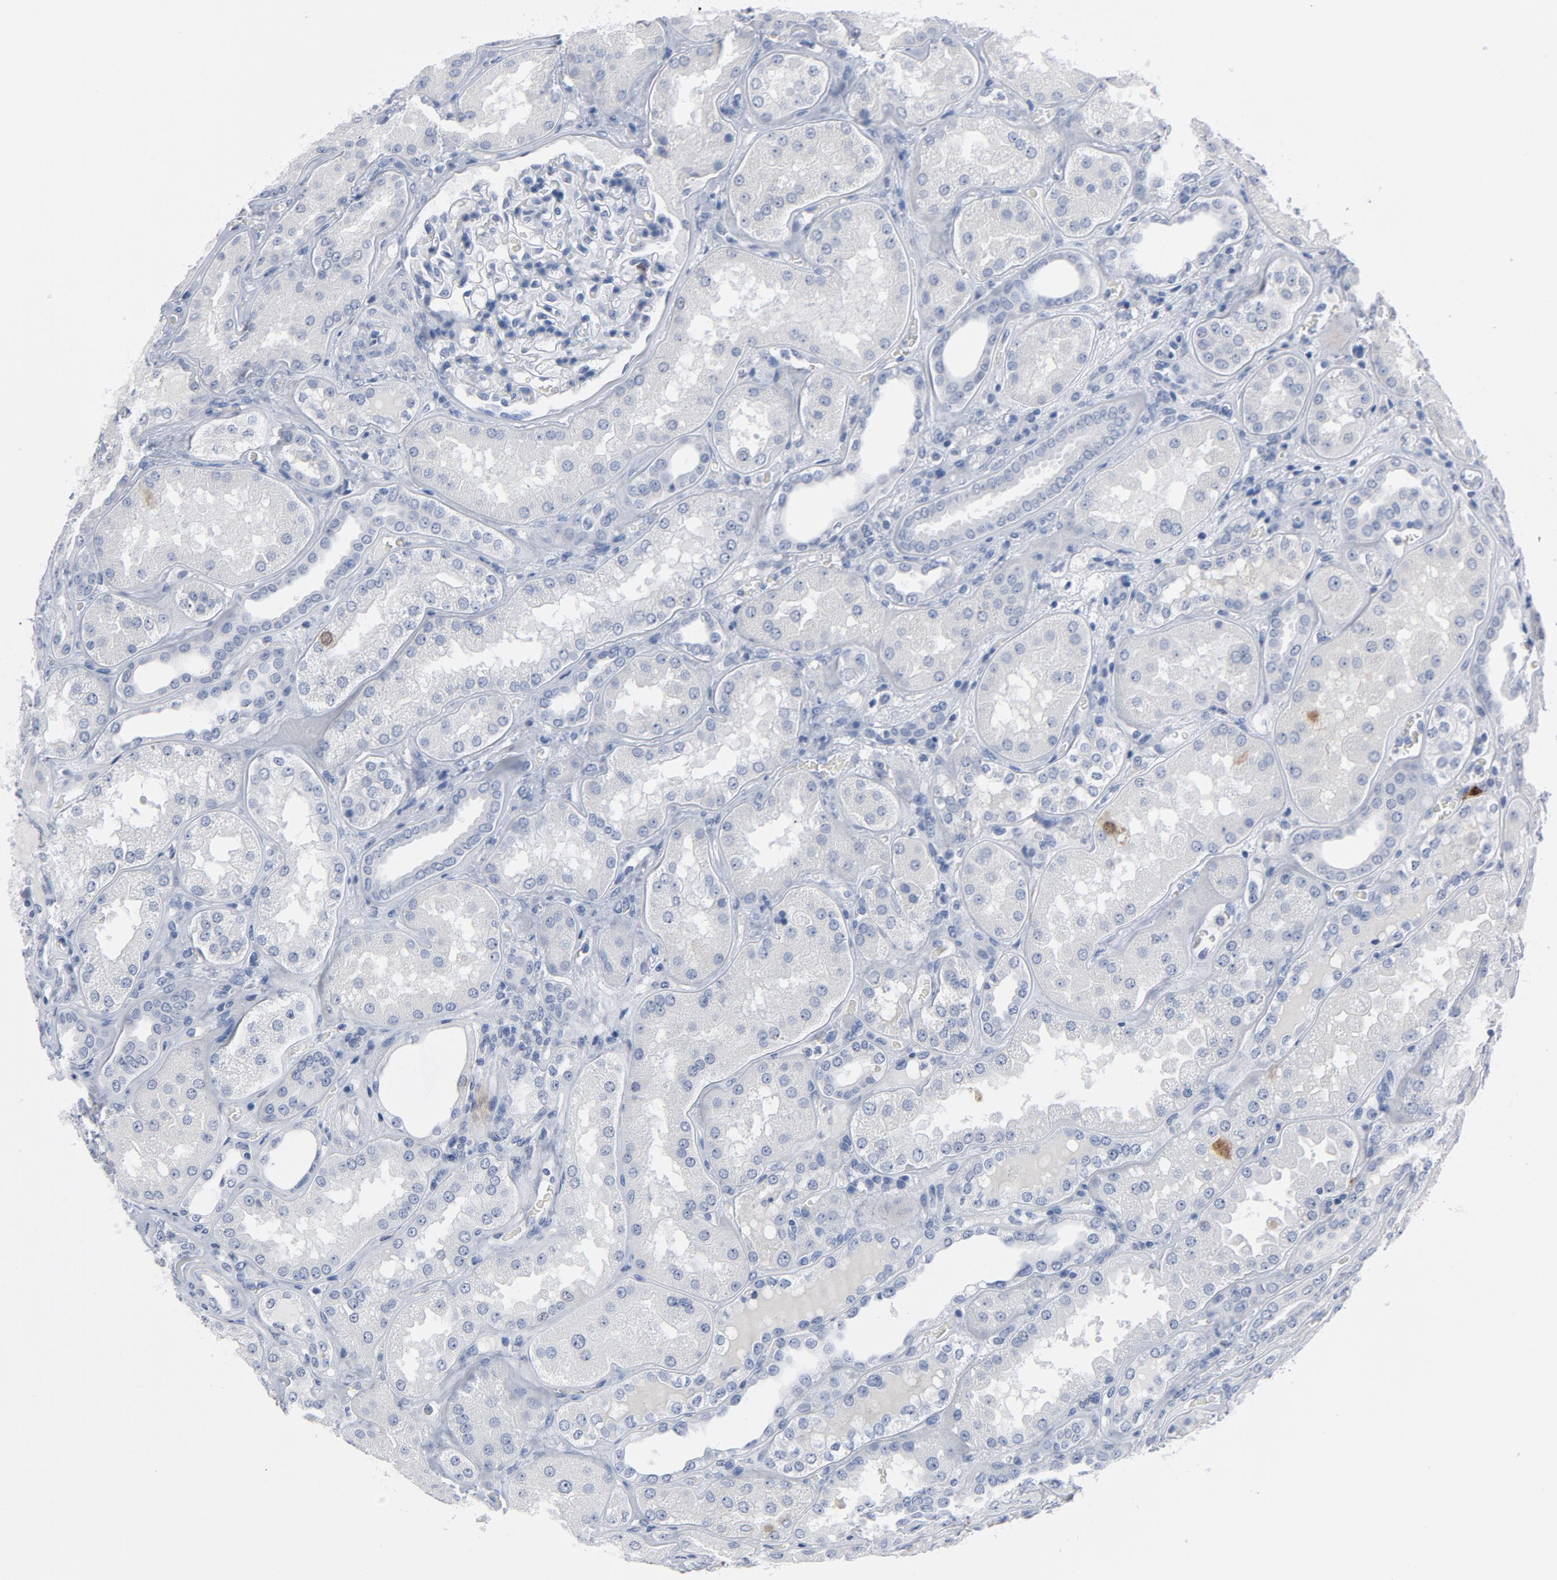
{"staining": {"intensity": "negative", "quantity": "none", "location": "none"}, "tissue": "kidney", "cell_type": "Cells in glomeruli", "image_type": "normal", "snomed": [{"axis": "morphology", "description": "Normal tissue, NOS"}, {"axis": "topography", "description": "Kidney"}], "caption": "Protein analysis of unremarkable kidney reveals no significant staining in cells in glomeruli.", "gene": "CDC20", "patient": {"sex": "female", "age": 56}}